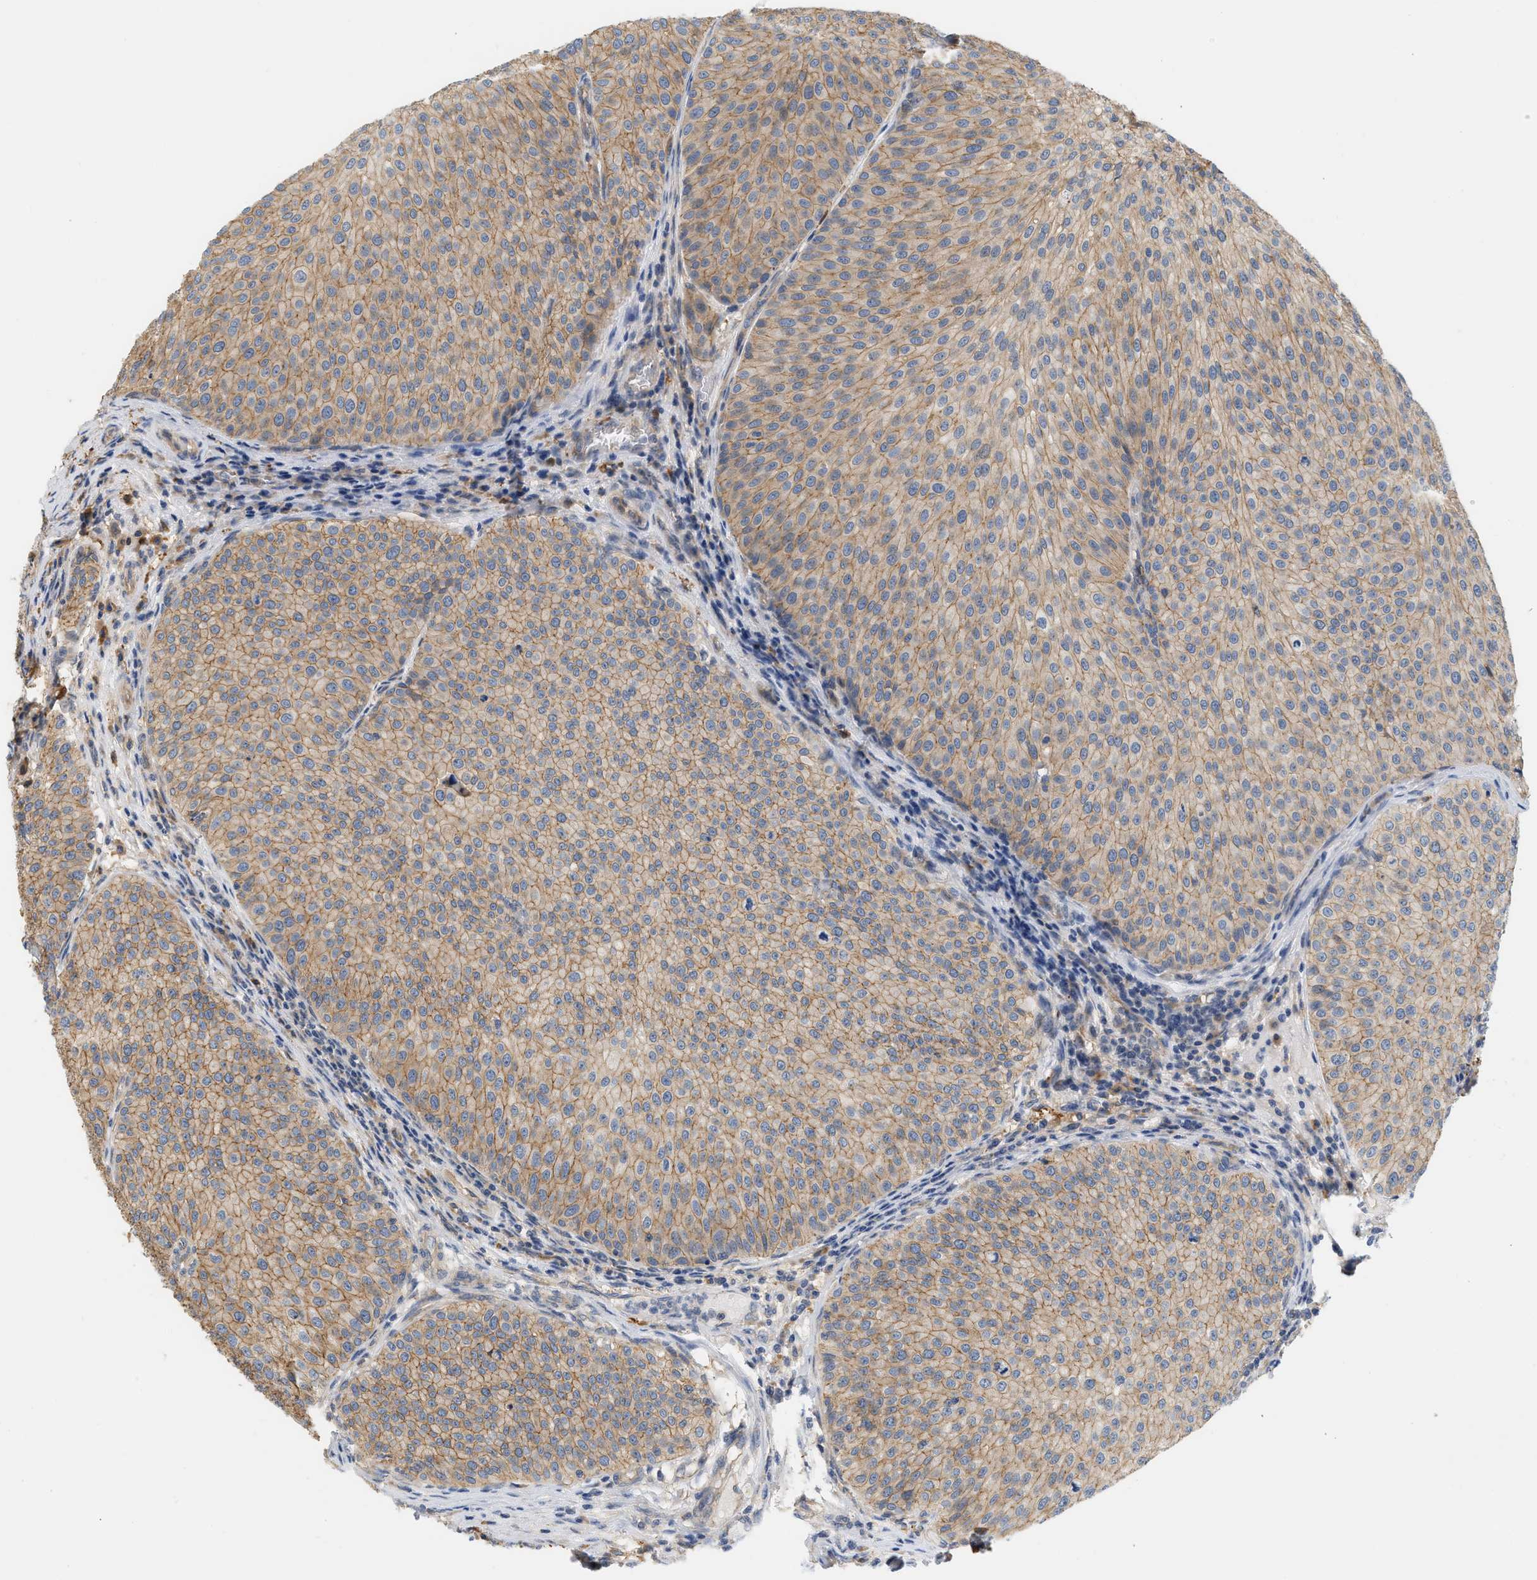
{"staining": {"intensity": "weak", "quantity": ">75%", "location": "cytoplasmic/membranous"}, "tissue": "urothelial cancer", "cell_type": "Tumor cells", "image_type": "cancer", "snomed": [{"axis": "morphology", "description": "Urothelial carcinoma, Low grade"}, {"axis": "topography", "description": "Smooth muscle"}, {"axis": "topography", "description": "Urinary bladder"}], "caption": "Approximately >75% of tumor cells in urothelial cancer reveal weak cytoplasmic/membranous protein expression as visualized by brown immunohistochemical staining.", "gene": "CTXN1", "patient": {"sex": "male", "age": 60}}